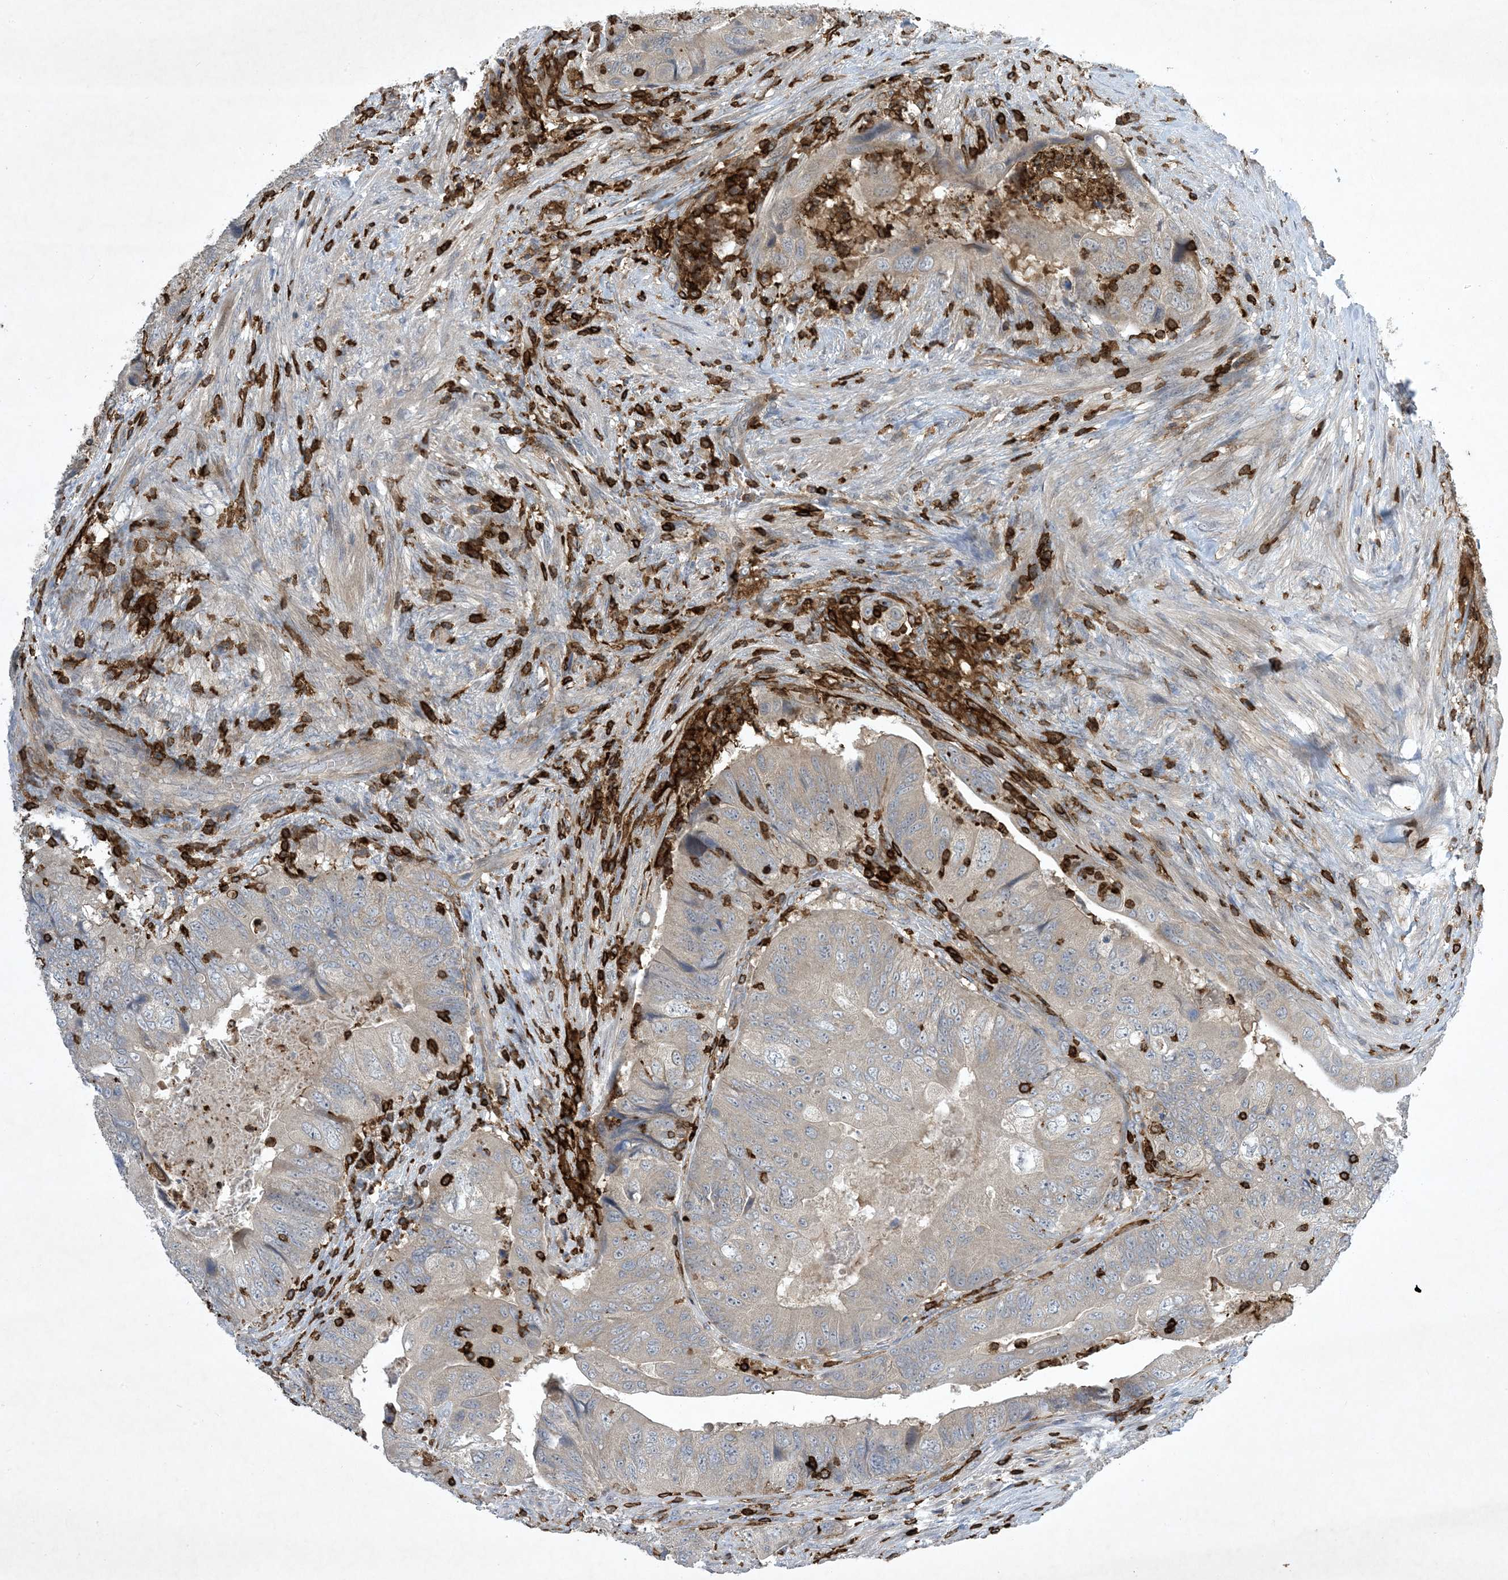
{"staining": {"intensity": "negative", "quantity": "none", "location": "none"}, "tissue": "colorectal cancer", "cell_type": "Tumor cells", "image_type": "cancer", "snomed": [{"axis": "morphology", "description": "Adenocarcinoma, NOS"}, {"axis": "topography", "description": "Rectum"}], "caption": "There is no significant staining in tumor cells of colorectal cancer (adenocarcinoma).", "gene": "AK9", "patient": {"sex": "male", "age": 63}}